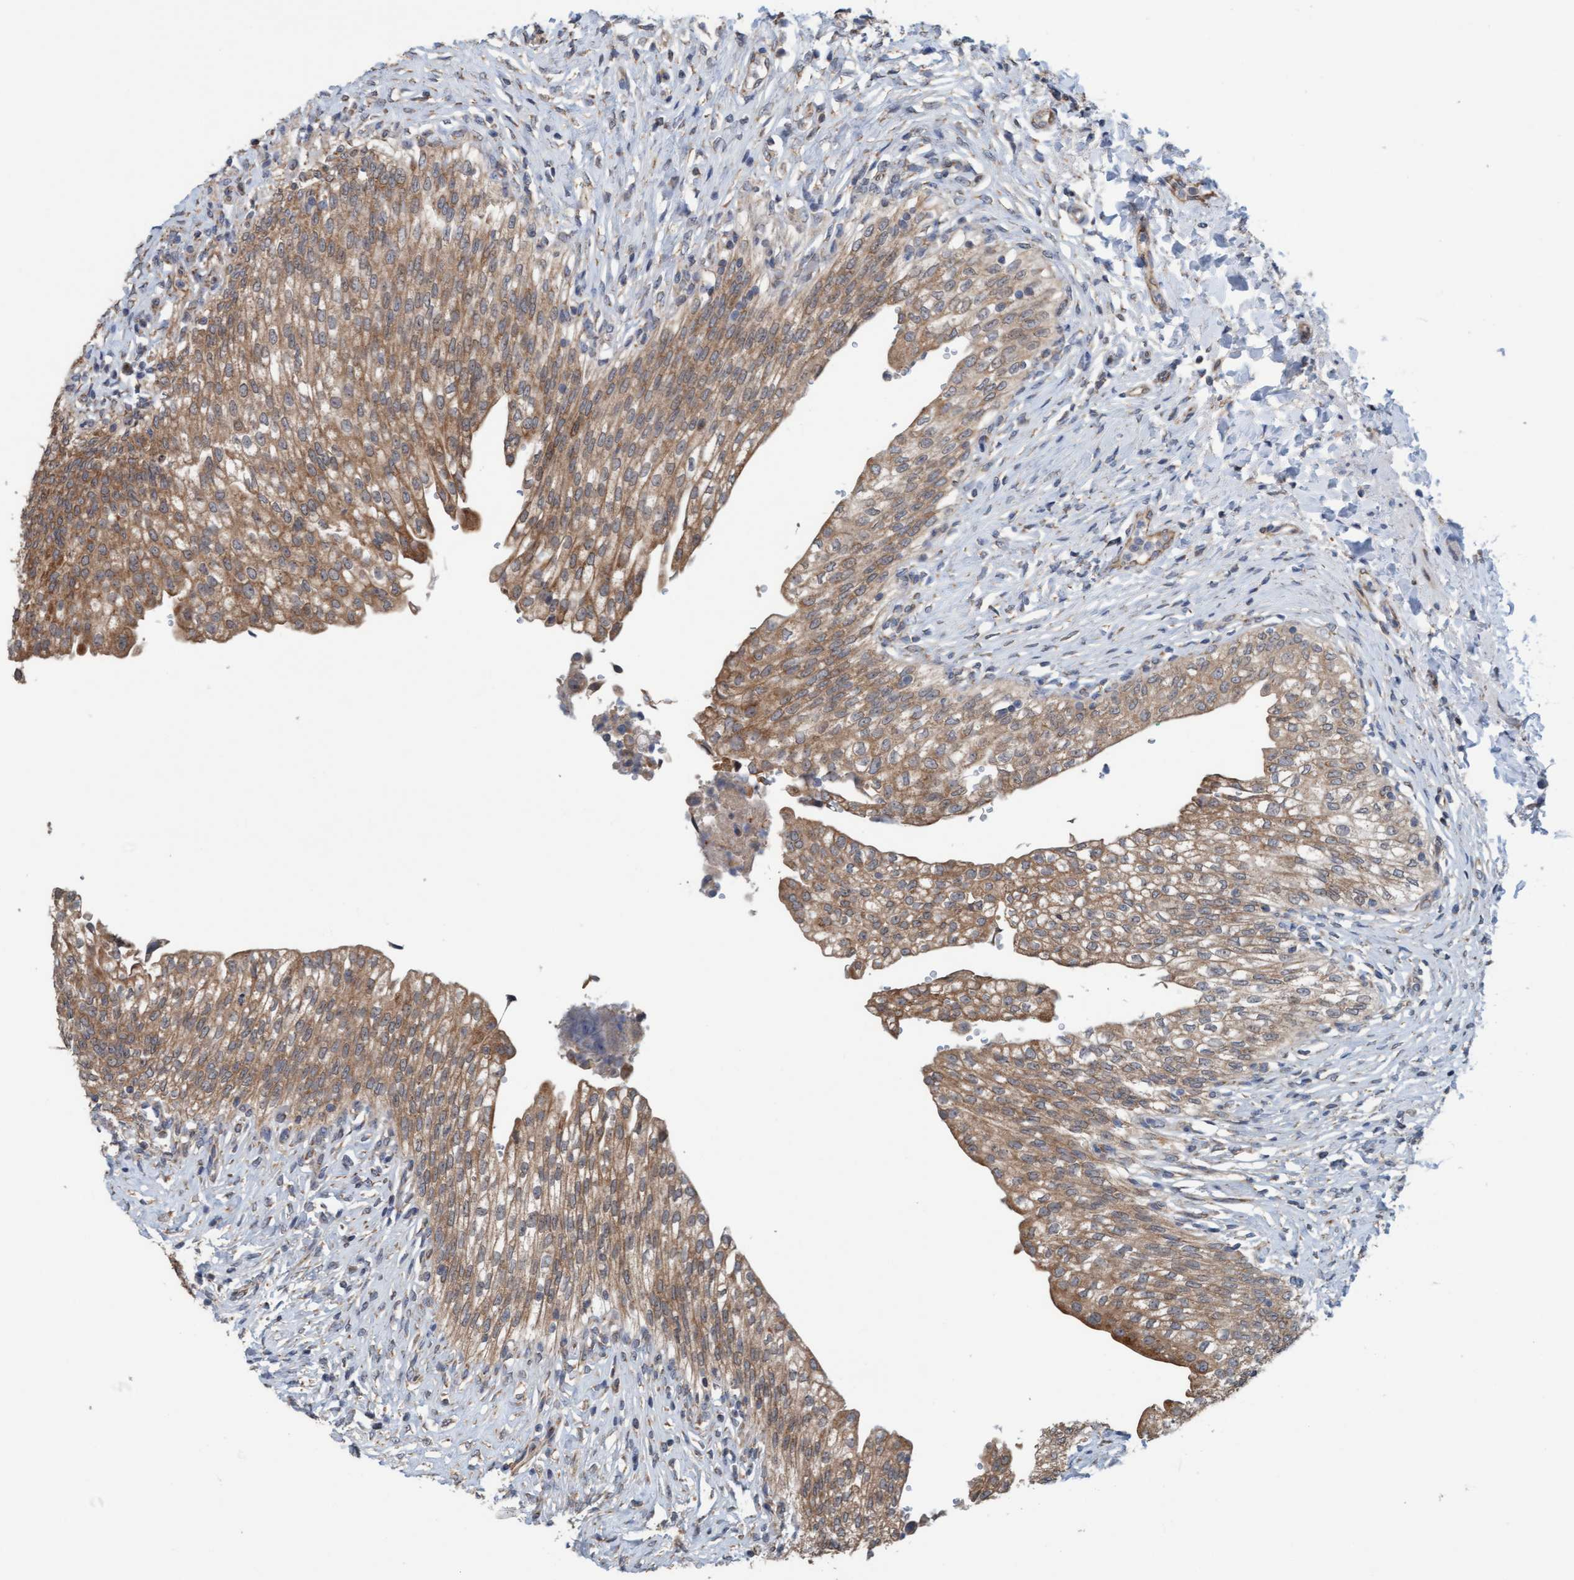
{"staining": {"intensity": "moderate", "quantity": ">75%", "location": "cytoplasmic/membranous"}, "tissue": "urinary bladder", "cell_type": "Urothelial cells", "image_type": "normal", "snomed": [{"axis": "morphology", "description": "Urothelial carcinoma, High grade"}, {"axis": "topography", "description": "Urinary bladder"}], "caption": "Normal urinary bladder exhibits moderate cytoplasmic/membranous expression in approximately >75% of urothelial cells, visualized by immunohistochemistry. Nuclei are stained in blue.", "gene": "ZNF566", "patient": {"sex": "male", "age": 46}}